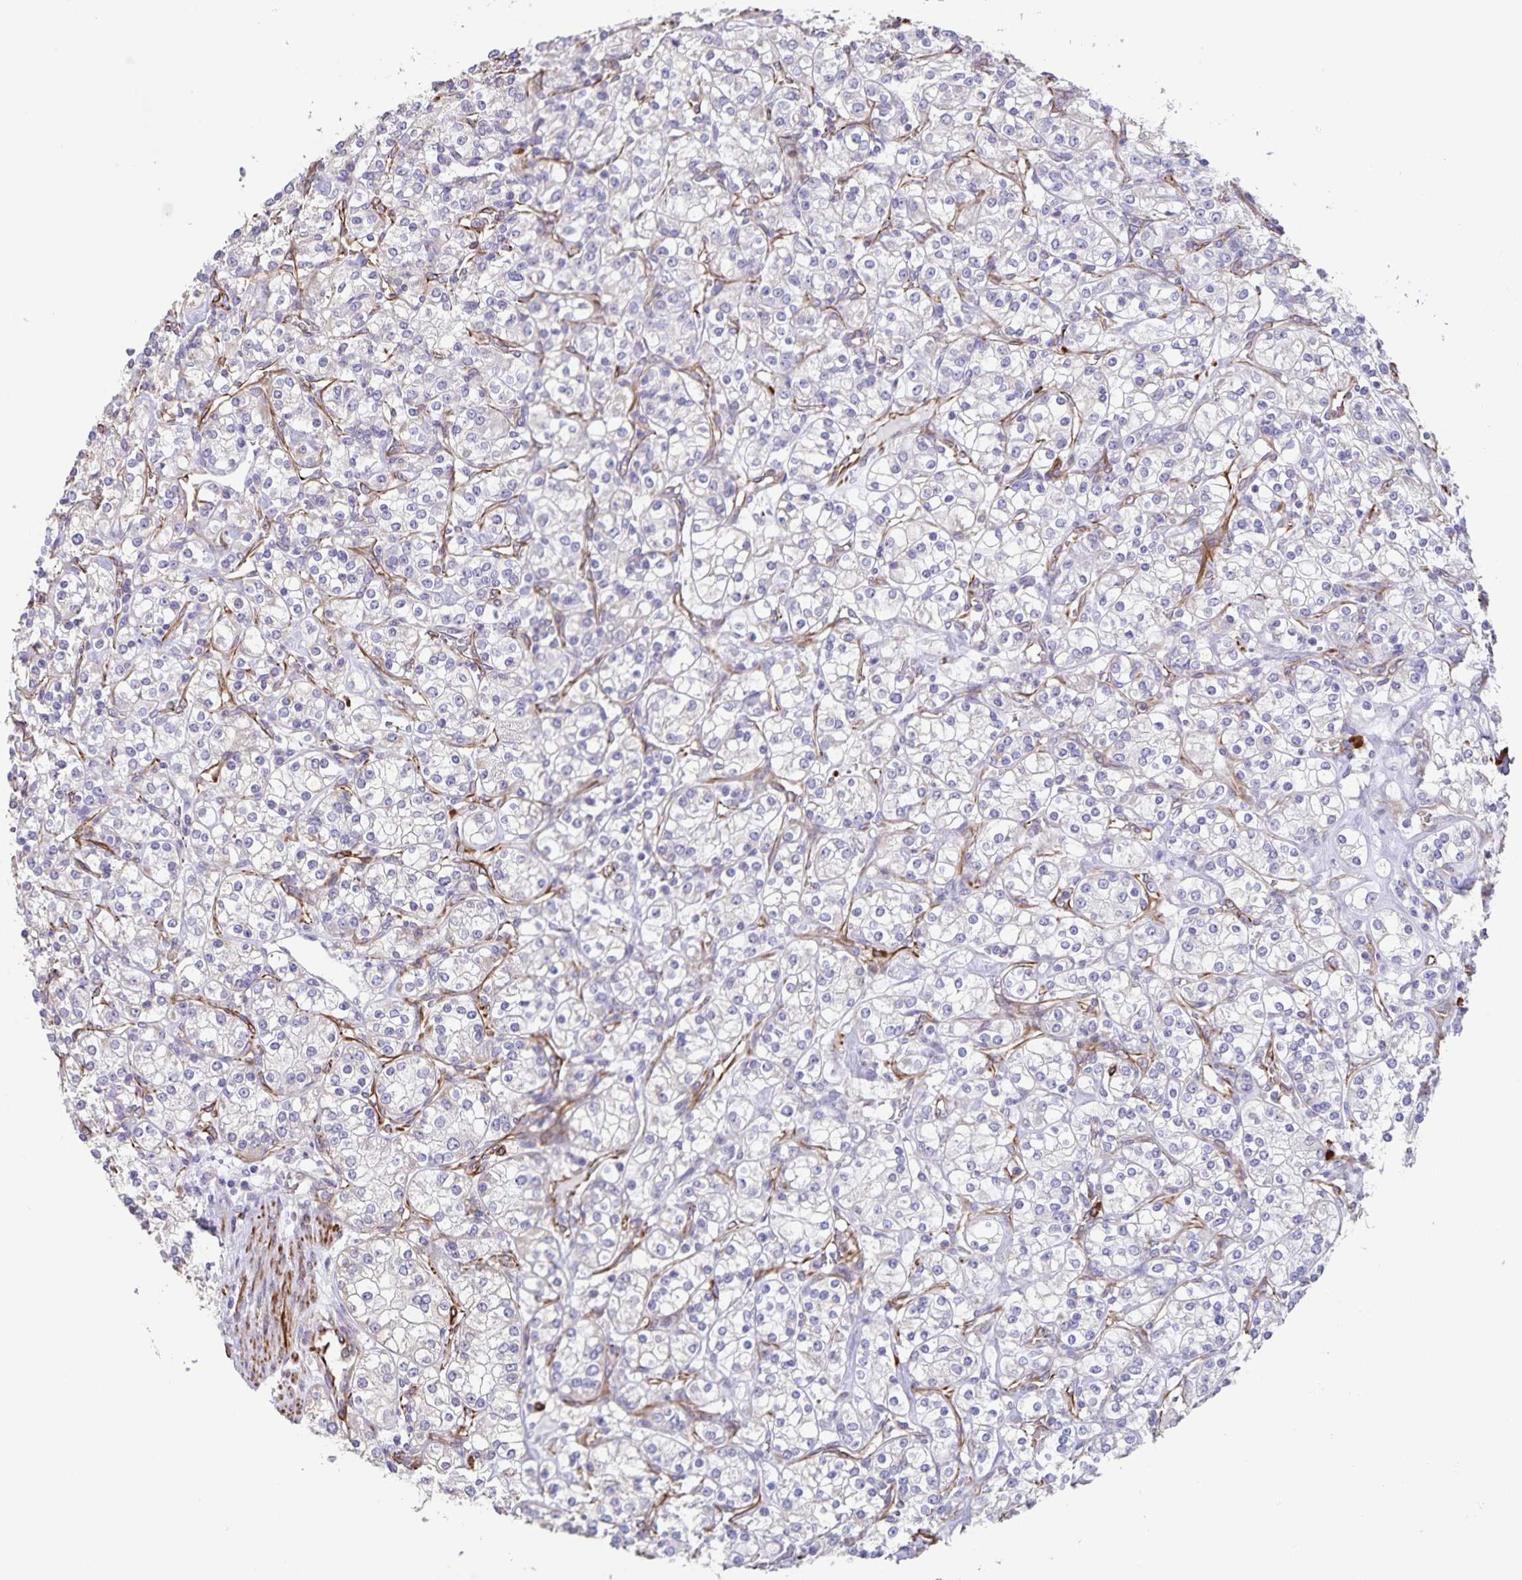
{"staining": {"intensity": "negative", "quantity": "none", "location": "none"}, "tissue": "renal cancer", "cell_type": "Tumor cells", "image_type": "cancer", "snomed": [{"axis": "morphology", "description": "Adenocarcinoma, NOS"}, {"axis": "topography", "description": "Kidney"}], "caption": "Immunohistochemistry (IHC) of adenocarcinoma (renal) reveals no expression in tumor cells. (DAB (3,3'-diaminobenzidine) immunohistochemistry (IHC) with hematoxylin counter stain).", "gene": "SYNM", "patient": {"sex": "male", "age": 77}}